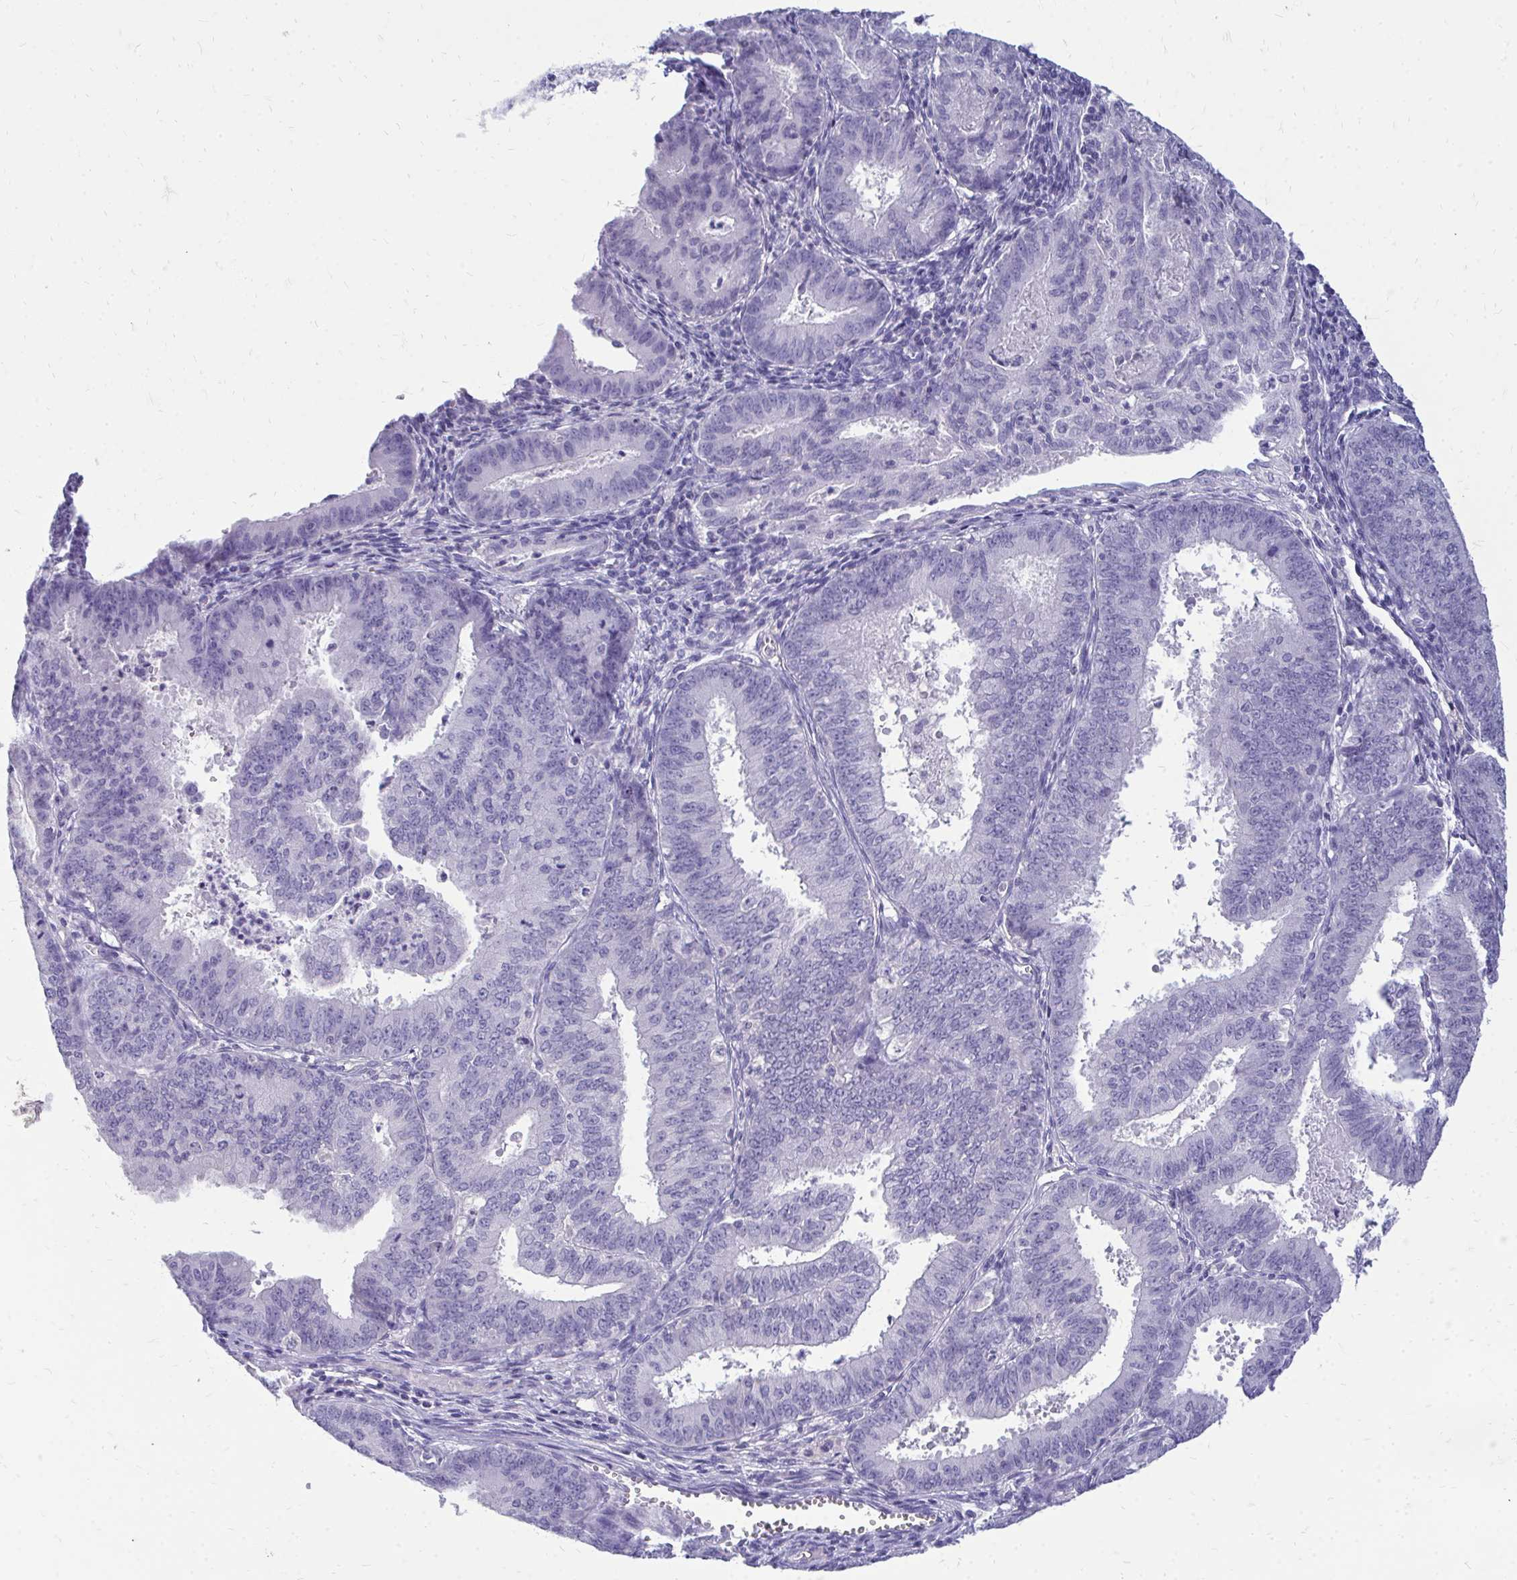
{"staining": {"intensity": "negative", "quantity": "none", "location": "none"}, "tissue": "endometrial cancer", "cell_type": "Tumor cells", "image_type": "cancer", "snomed": [{"axis": "morphology", "description": "Adenocarcinoma, NOS"}, {"axis": "topography", "description": "Endometrium"}], "caption": "A high-resolution micrograph shows immunohistochemistry (IHC) staining of endometrial adenocarcinoma, which exhibits no significant expression in tumor cells.", "gene": "FABP3", "patient": {"sex": "female", "age": 73}}